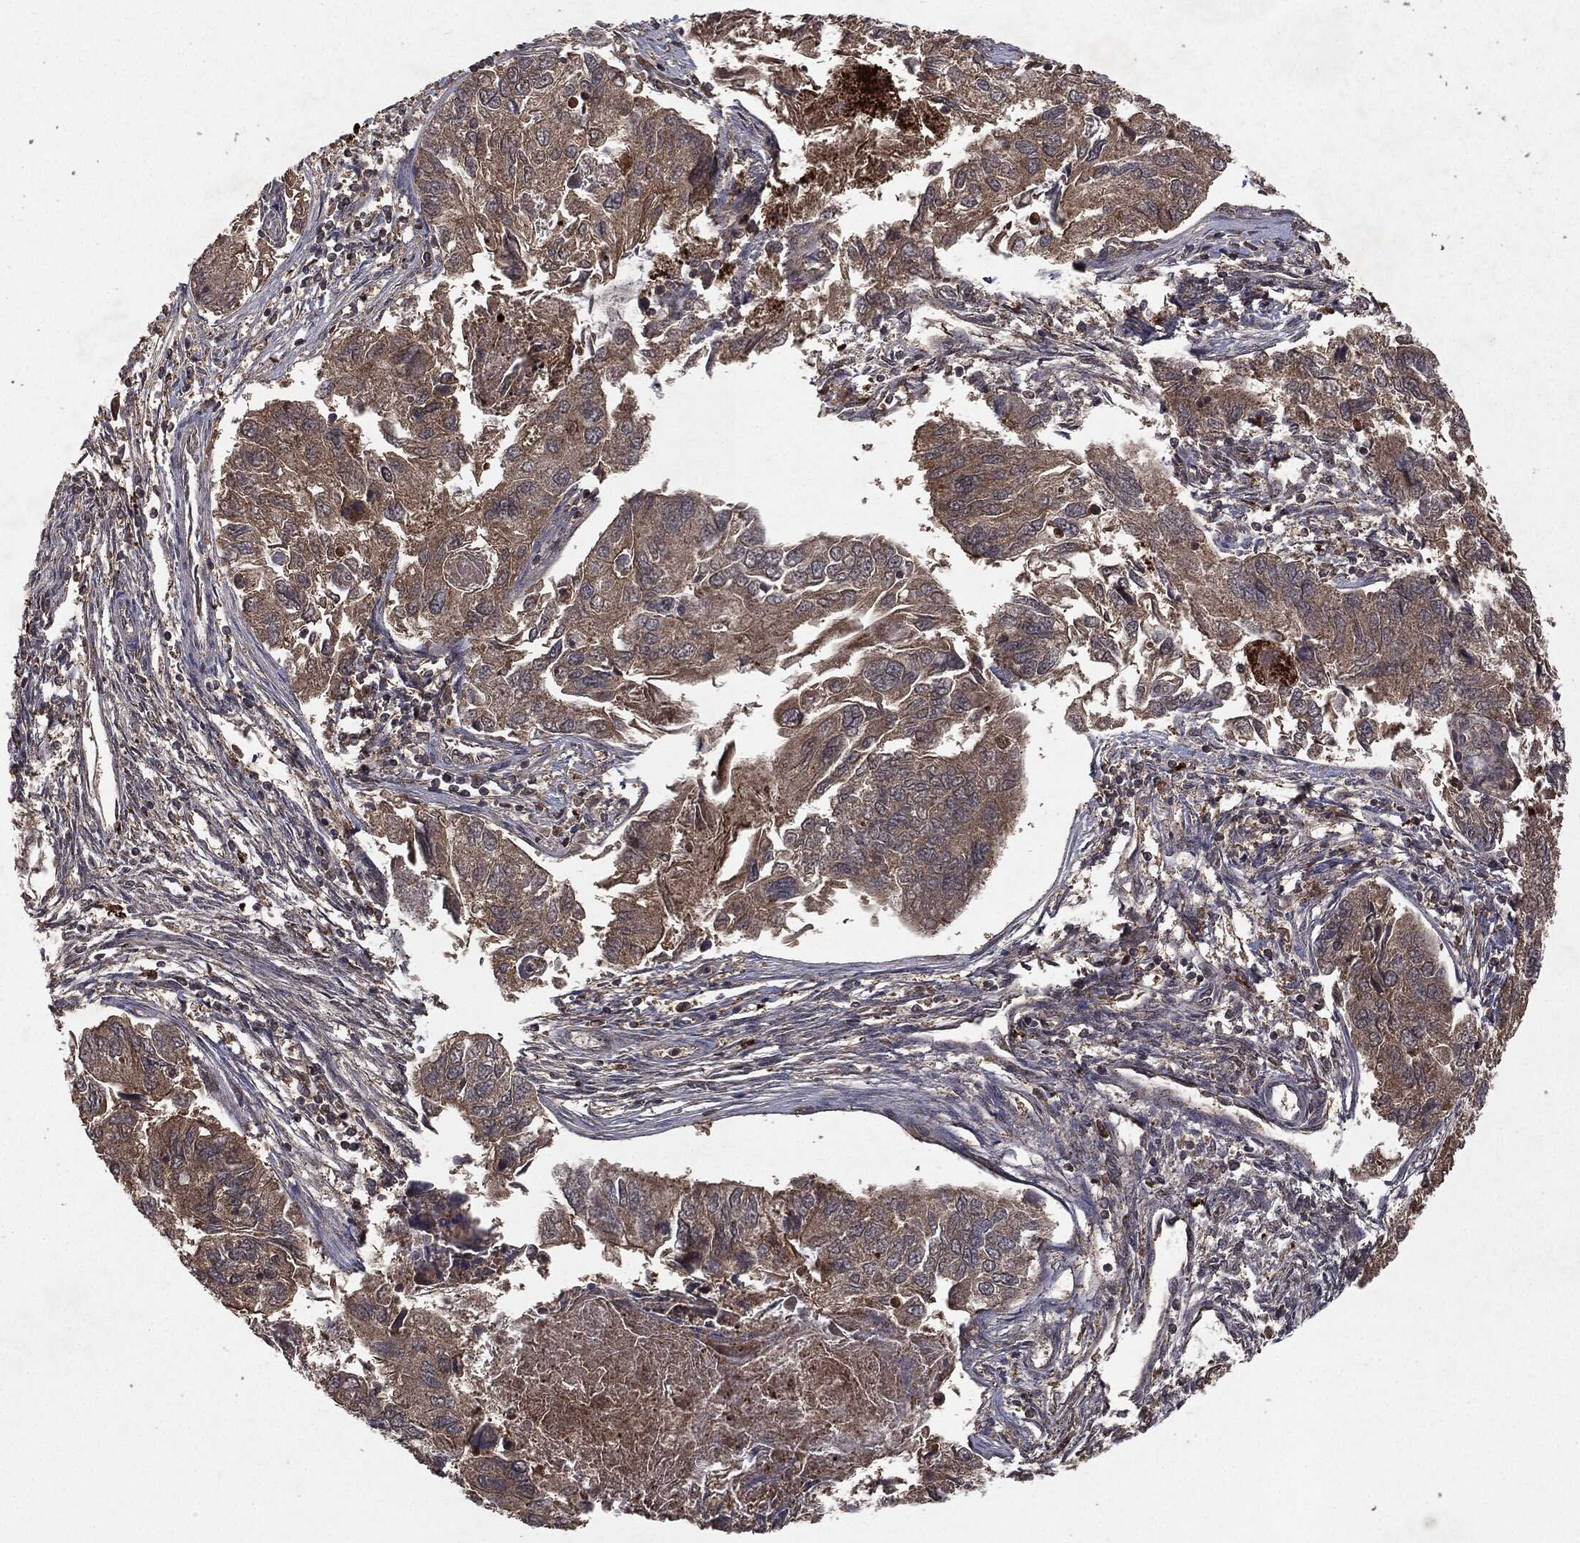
{"staining": {"intensity": "weak", "quantity": "<25%", "location": "cytoplasmic/membranous"}, "tissue": "endometrial cancer", "cell_type": "Tumor cells", "image_type": "cancer", "snomed": [{"axis": "morphology", "description": "Carcinoma, NOS"}, {"axis": "topography", "description": "Uterus"}], "caption": "Tumor cells are negative for protein expression in human endometrial carcinoma.", "gene": "MTOR", "patient": {"sex": "female", "age": 76}}